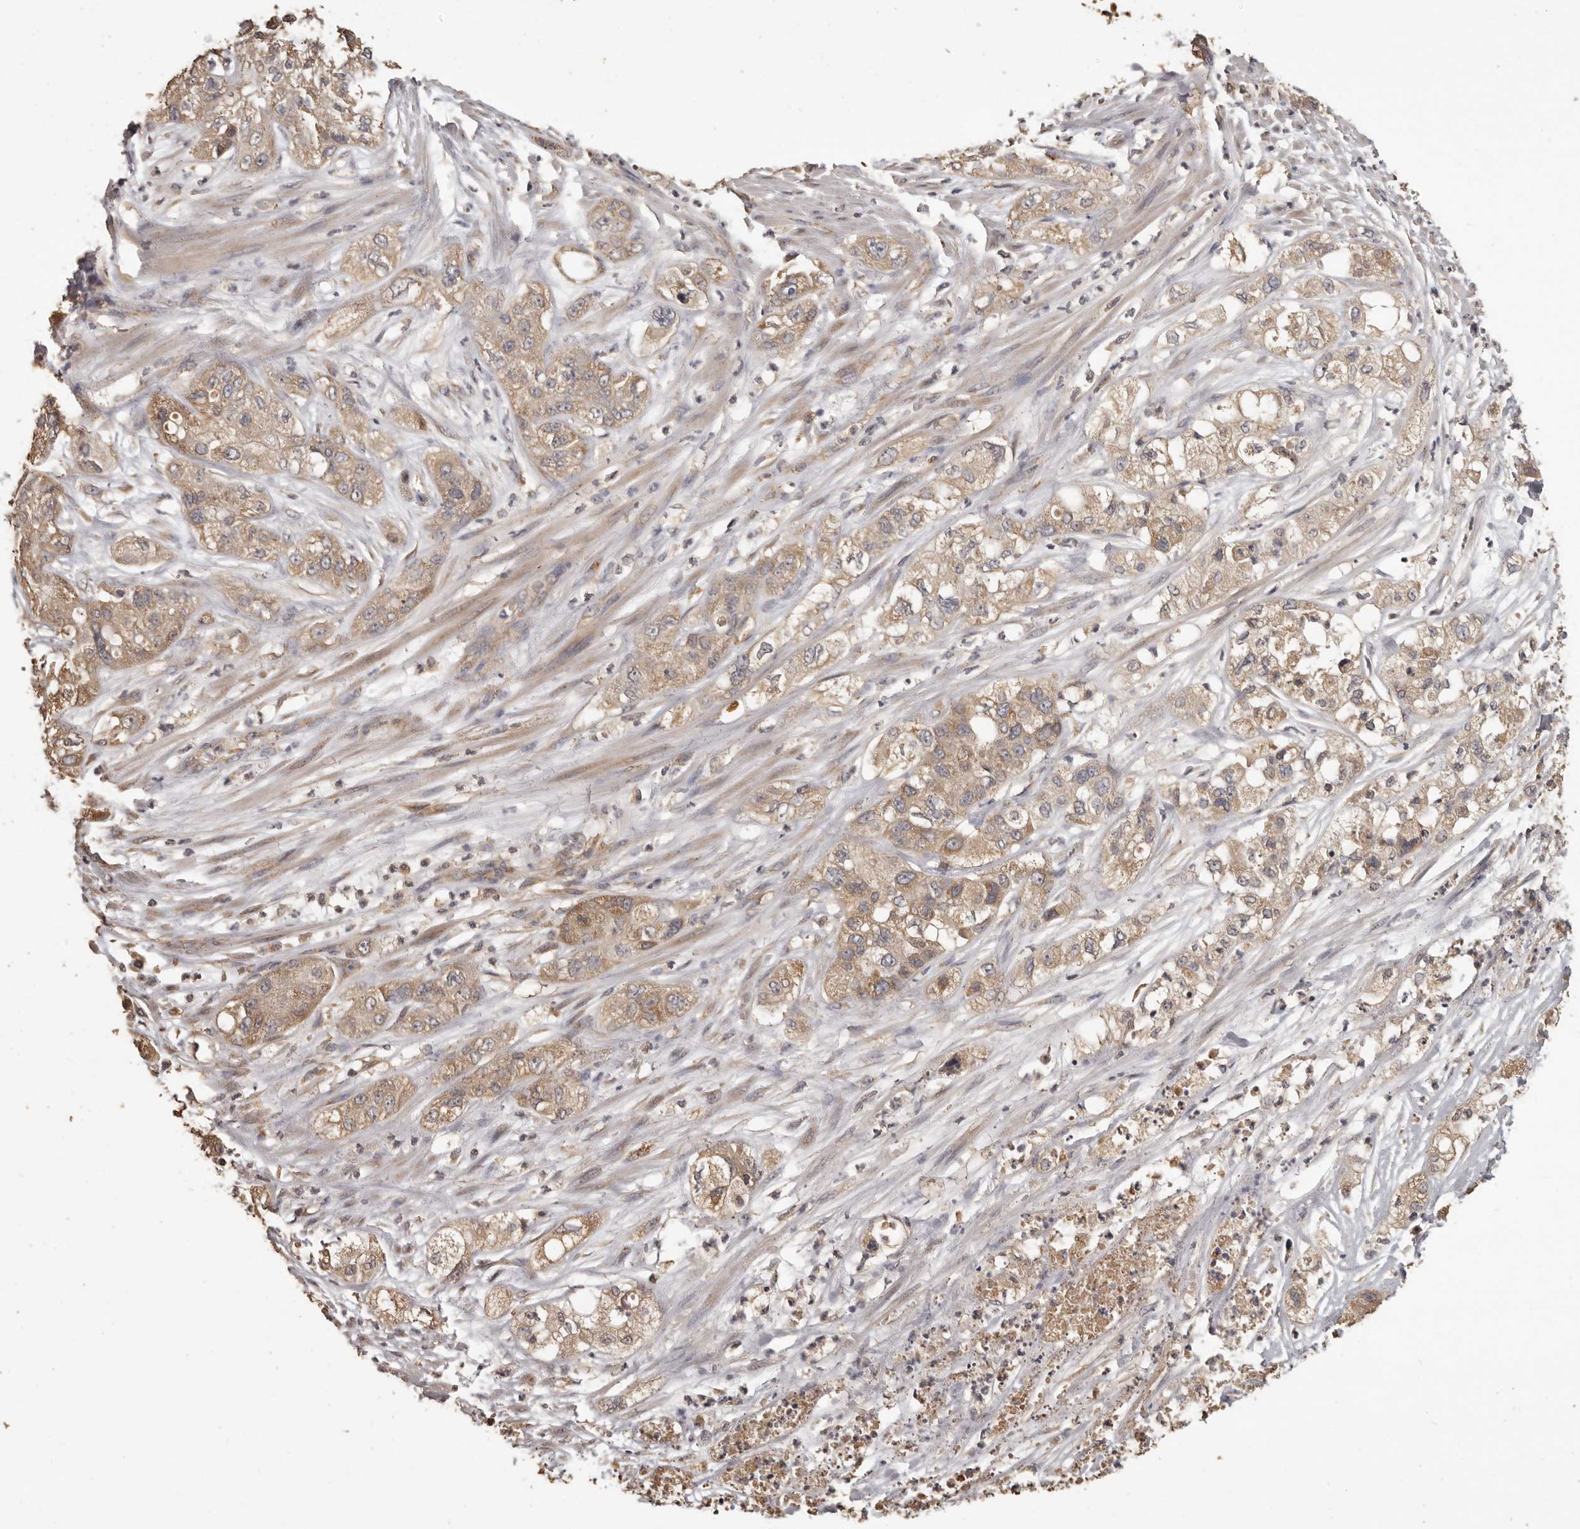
{"staining": {"intensity": "moderate", "quantity": ">75%", "location": "cytoplasmic/membranous"}, "tissue": "pancreatic cancer", "cell_type": "Tumor cells", "image_type": "cancer", "snomed": [{"axis": "morphology", "description": "Adenocarcinoma, NOS"}, {"axis": "topography", "description": "Pancreas"}], "caption": "Human pancreatic cancer stained with a brown dye reveals moderate cytoplasmic/membranous positive expression in about >75% of tumor cells.", "gene": "MGAT5", "patient": {"sex": "female", "age": 78}}